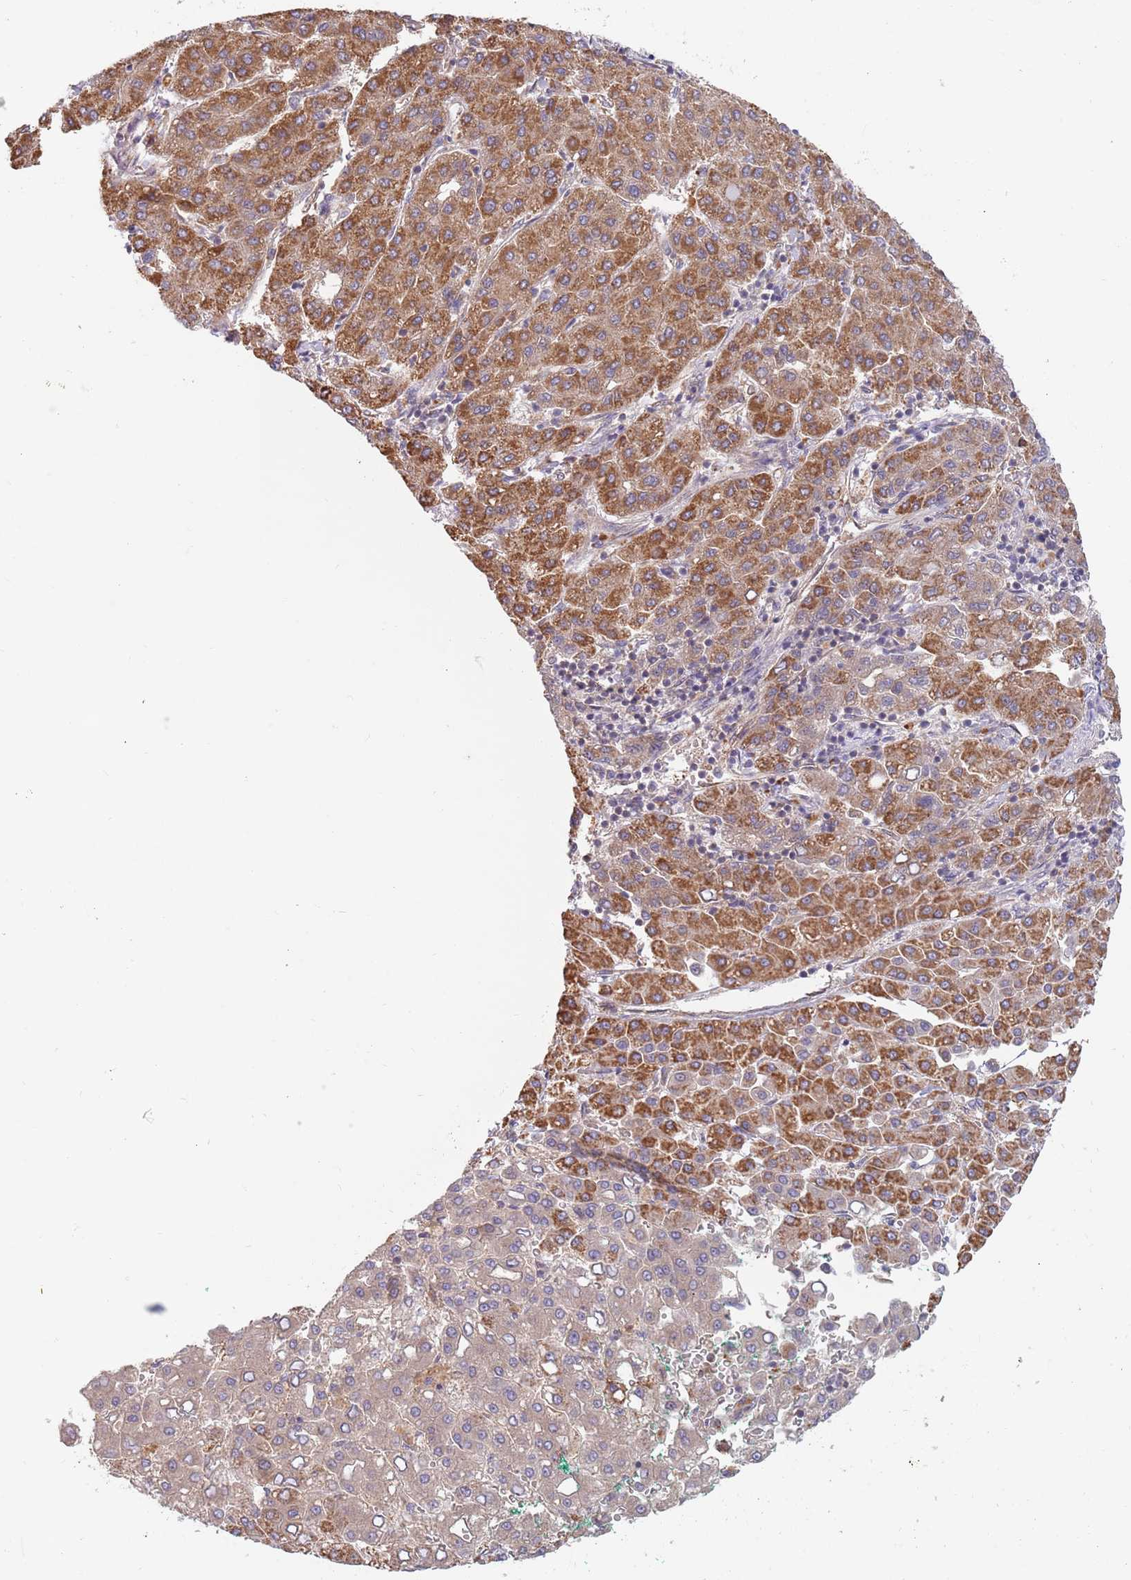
{"staining": {"intensity": "moderate", "quantity": ">75%", "location": "cytoplasmic/membranous"}, "tissue": "liver cancer", "cell_type": "Tumor cells", "image_type": "cancer", "snomed": [{"axis": "morphology", "description": "Carcinoma, Hepatocellular, NOS"}, {"axis": "topography", "description": "Liver"}], "caption": "Human liver cancer (hepatocellular carcinoma) stained with a protein marker exhibits moderate staining in tumor cells.", "gene": "GUK1", "patient": {"sex": "male", "age": 65}}